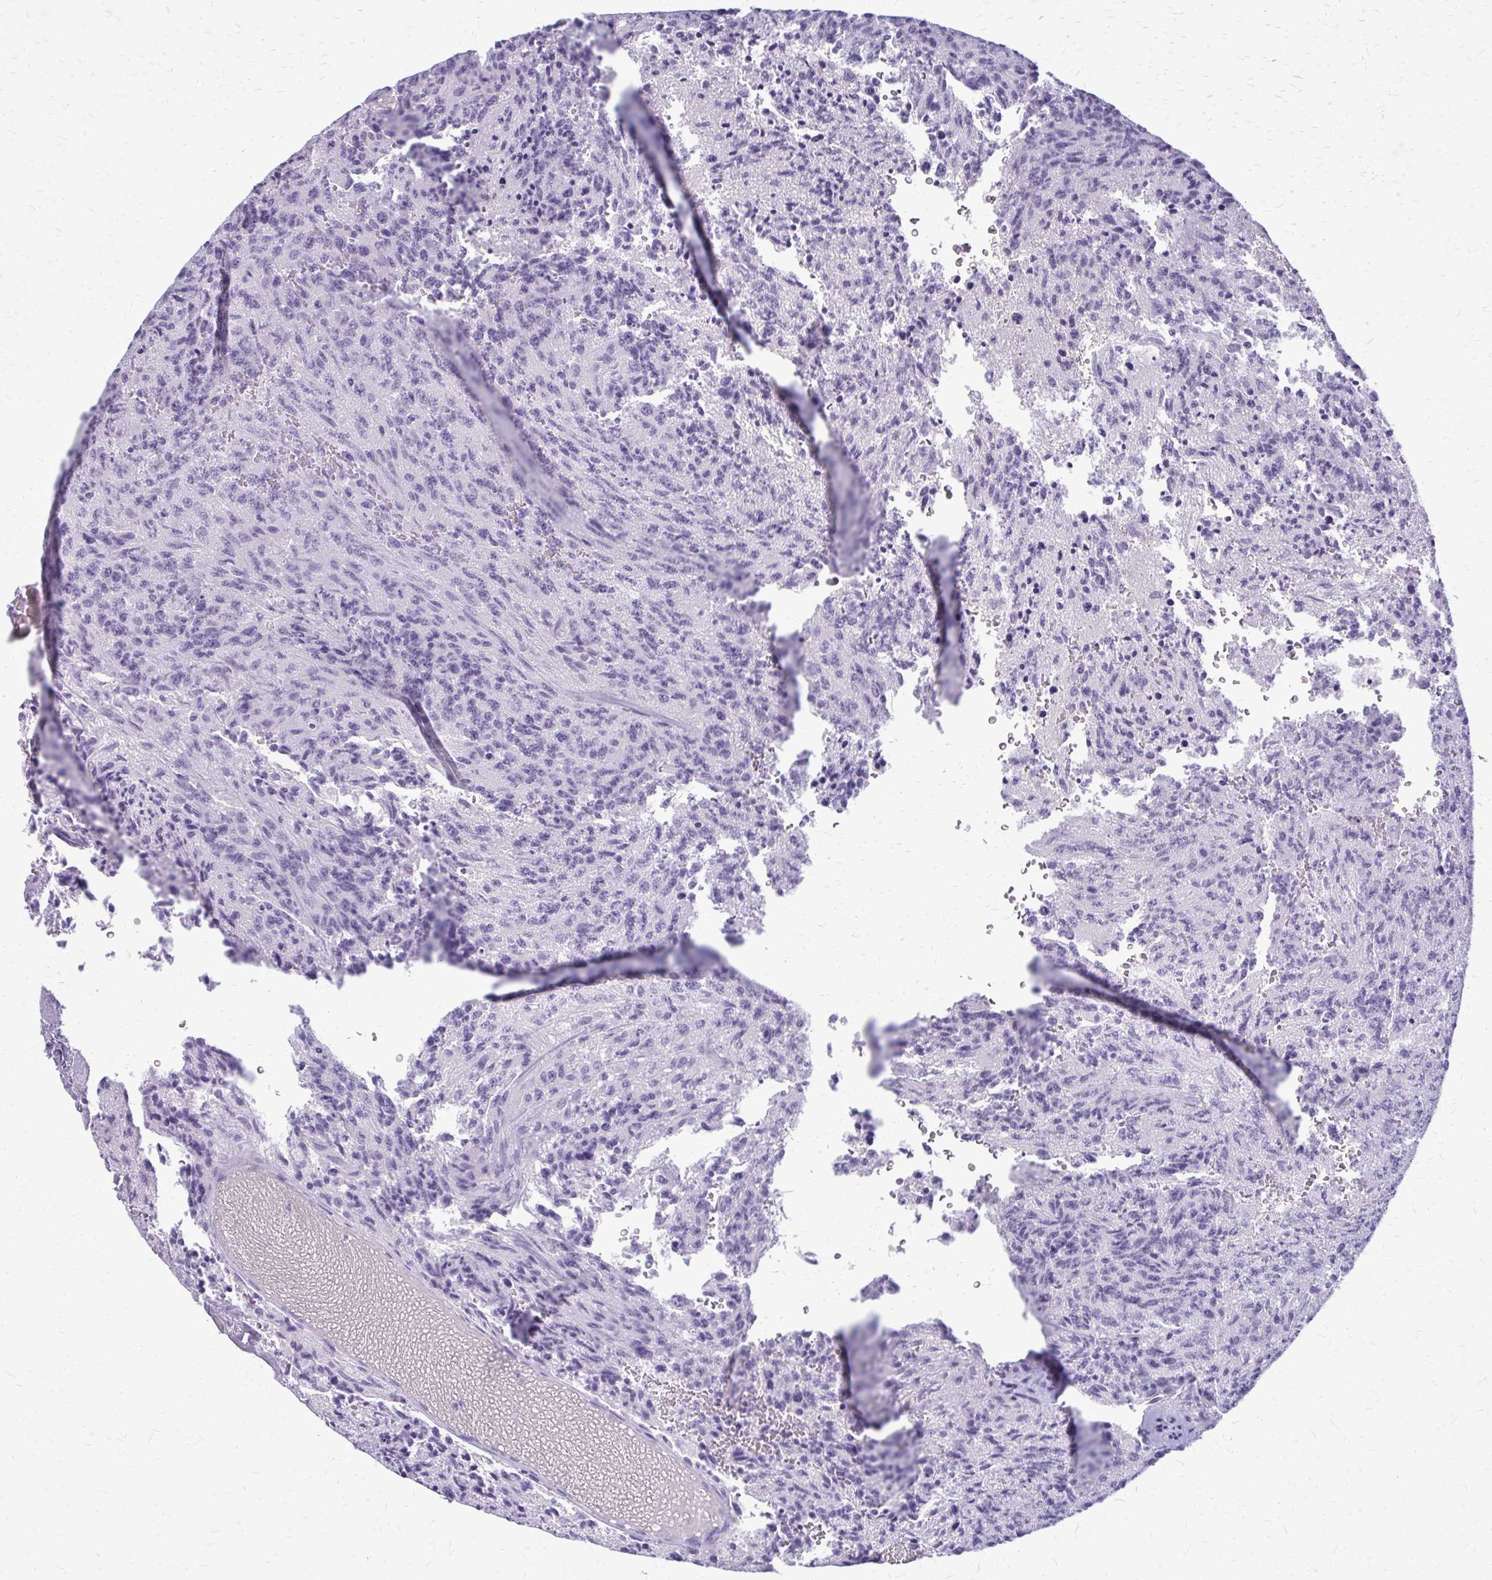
{"staining": {"intensity": "negative", "quantity": "none", "location": "none"}, "tissue": "glioma", "cell_type": "Tumor cells", "image_type": "cancer", "snomed": [{"axis": "morphology", "description": "Glioma, malignant, High grade"}, {"axis": "topography", "description": "Brain"}], "caption": "IHC of human glioma demonstrates no positivity in tumor cells.", "gene": "GLRX", "patient": {"sex": "male", "age": 36}}